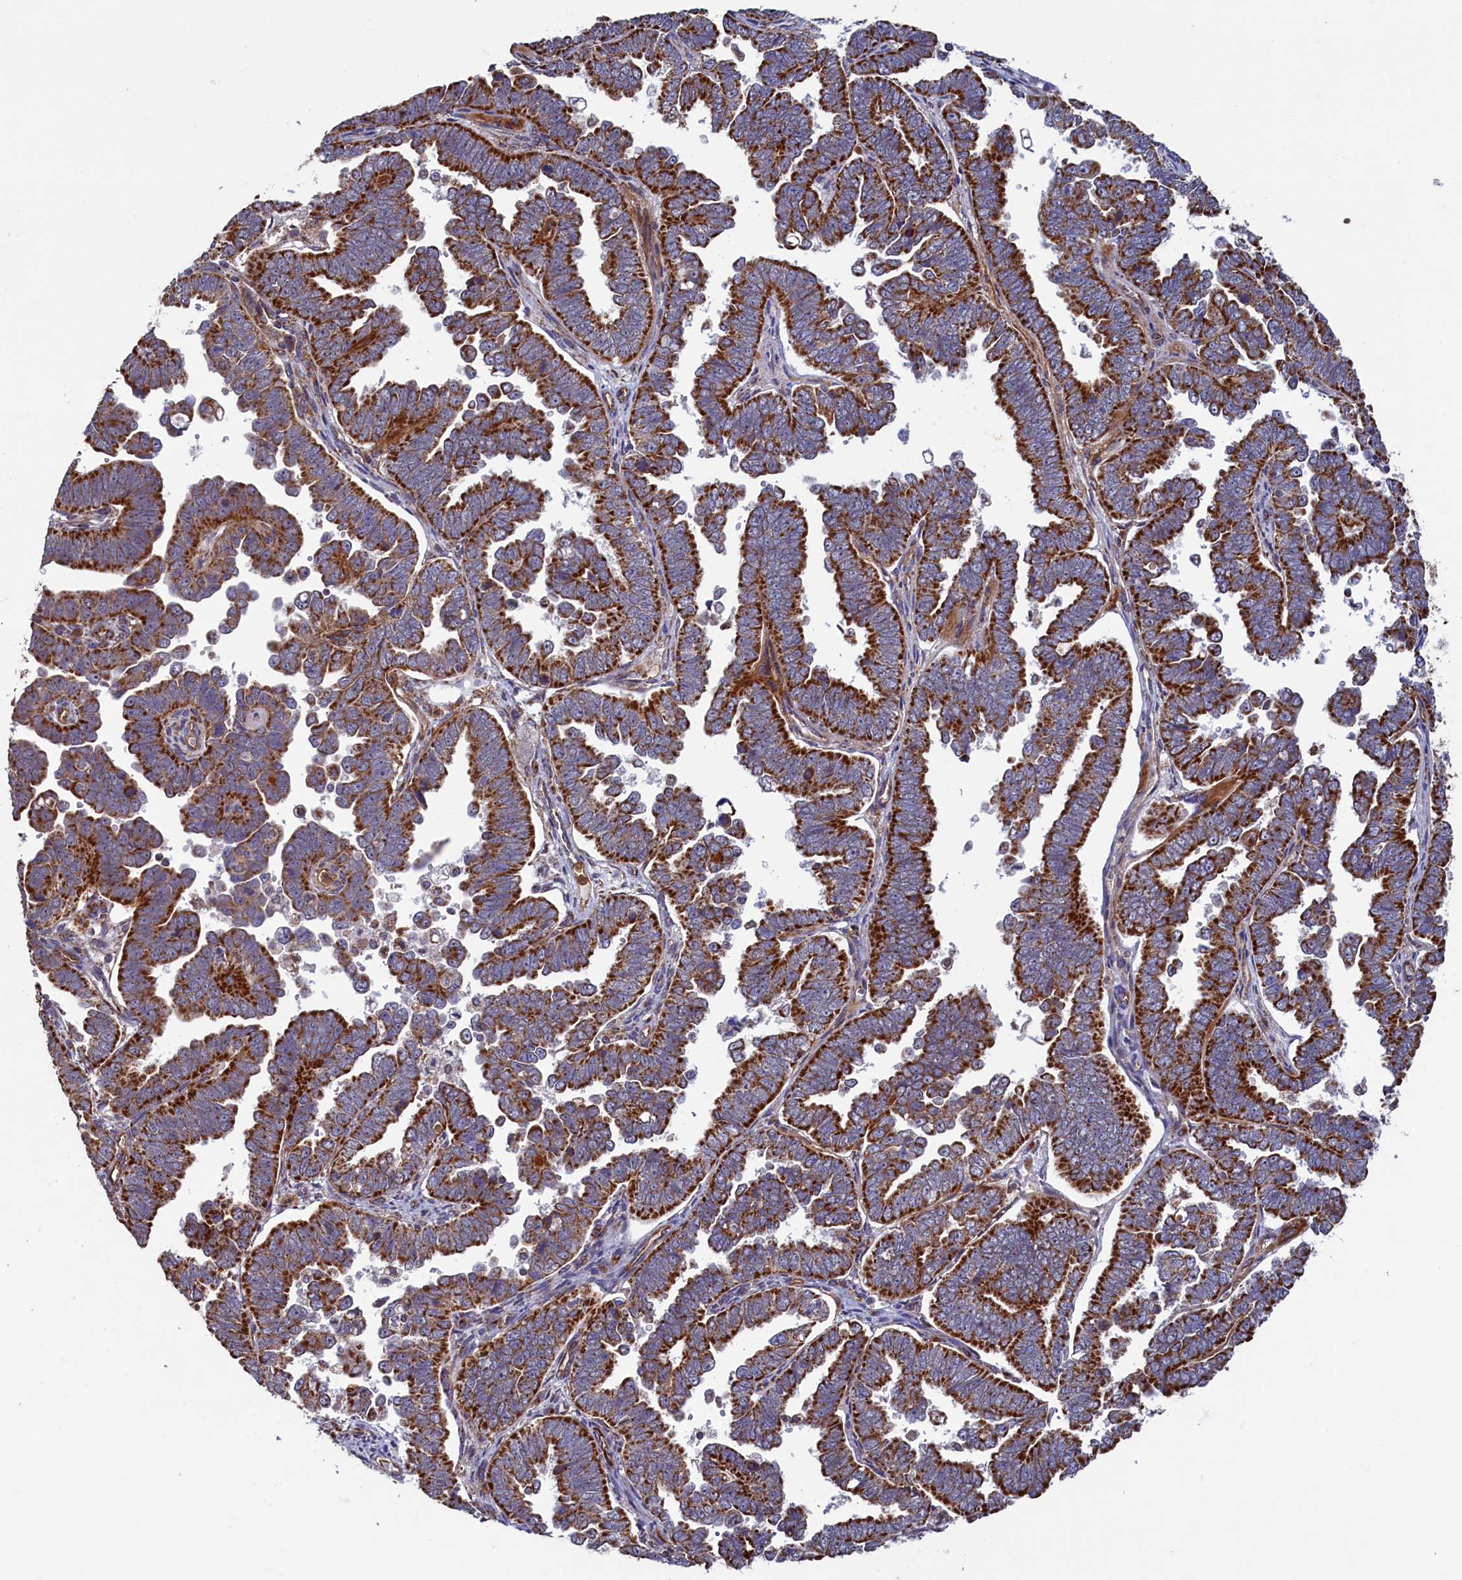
{"staining": {"intensity": "strong", "quantity": ">75%", "location": "cytoplasmic/membranous"}, "tissue": "endometrial cancer", "cell_type": "Tumor cells", "image_type": "cancer", "snomed": [{"axis": "morphology", "description": "Adenocarcinoma, NOS"}, {"axis": "topography", "description": "Endometrium"}], "caption": "The histopathology image reveals staining of endometrial cancer (adenocarcinoma), revealing strong cytoplasmic/membranous protein staining (brown color) within tumor cells.", "gene": "UBE3B", "patient": {"sex": "female", "age": 75}}